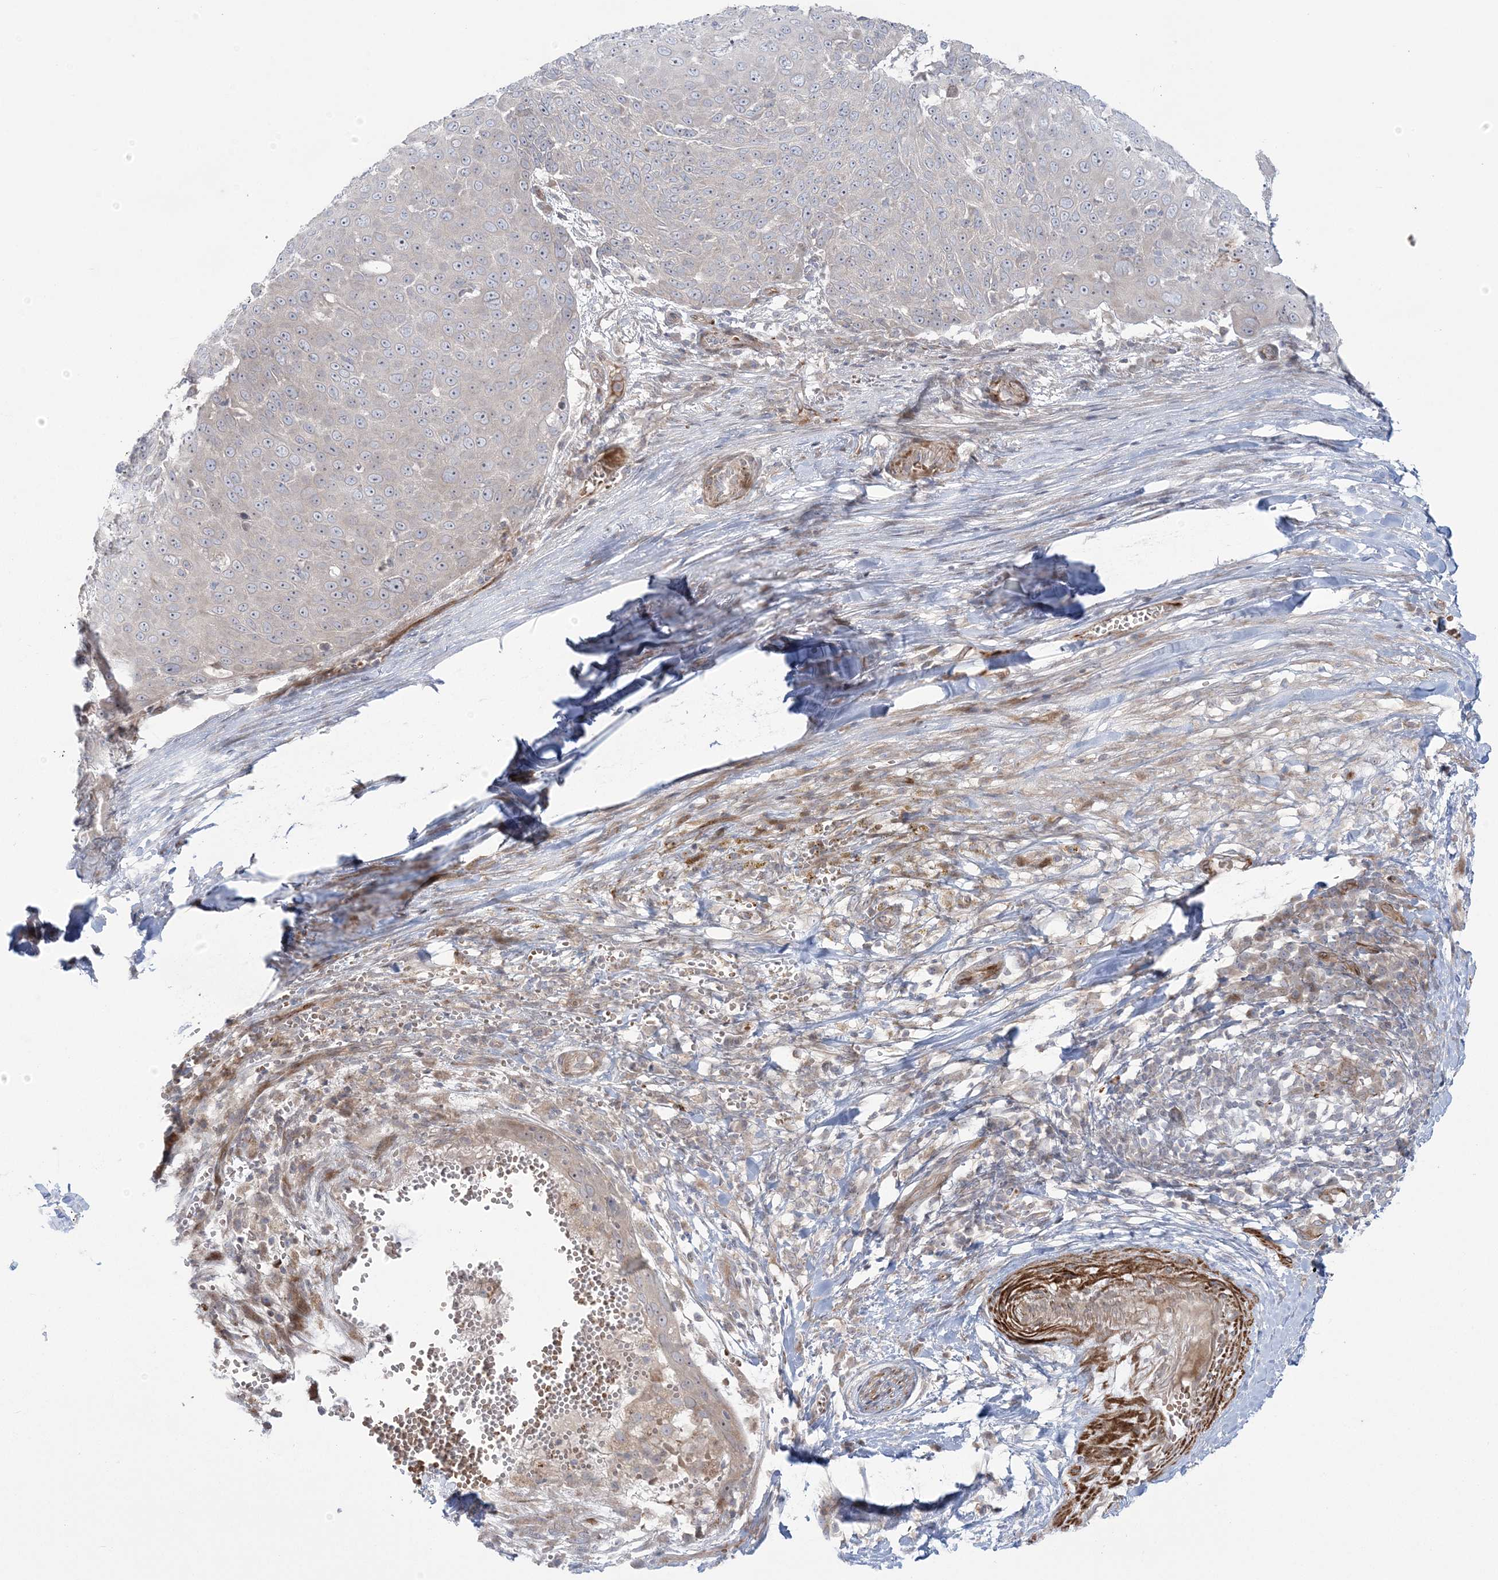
{"staining": {"intensity": "negative", "quantity": "none", "location": "none"}, "tissue": "skin cancer", "cell_type": "Tumor cells", "image_type": "cancer", "snomed": [{"axis": "morphology", "description": "Squamous cell carcinoma, NOS"}, {"axis": "topography", "description": "Skin"}], "caption": "An immunohistochemistry (IHC) photomicrograph of skin cancer (squamous cell carcinoma) is shown. There is no staining in tumor cells of skin cancer (squamous cell carcinoma). (DAB IHC, high magnification).", "gene": "NUDT9", "patient": {"sex": "male", "age": 71}}